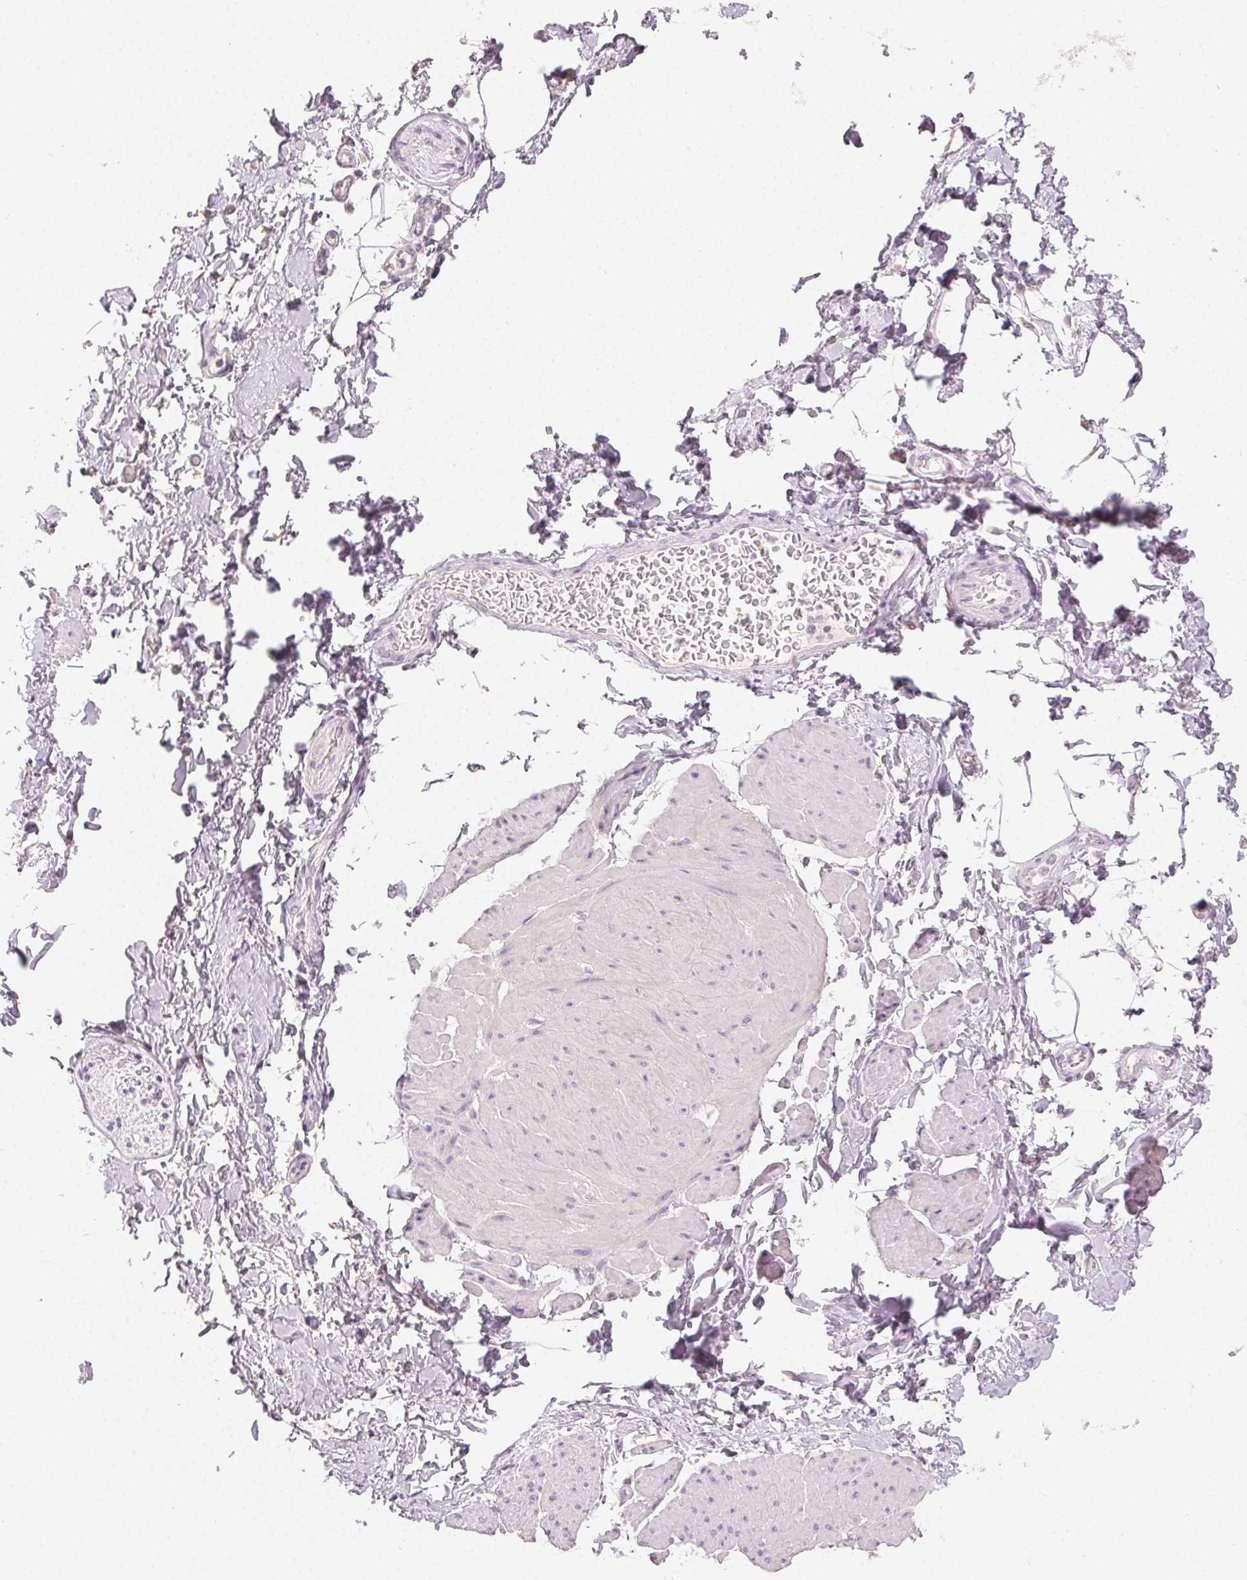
{"staining": {"intensity": "negative", "quantity": "none", "location": "none"}, "tissue": "adipose tissue", "cell_type": "Adipocytes", "image_type": "normal", "snomed": [{"axis": "morphology", "description": "Normal tissue, NOS"}, {"axis": "topography", "description": "Urinary bladder"}, {"axis": "topography", "description": "Peripheral nerve tissue"}], "caption": "High power microscopy image of an immunohistochemistry (IHC) photomicrograph of benign adipose tissue, revealing no significant expression in adipocytes. (Brightfield microscopy of DAB (3,3'-diaminobenzidine) IHC at high magnification).", "gene": "LVRN", "patient": {"sex": "female", "age": 60}}